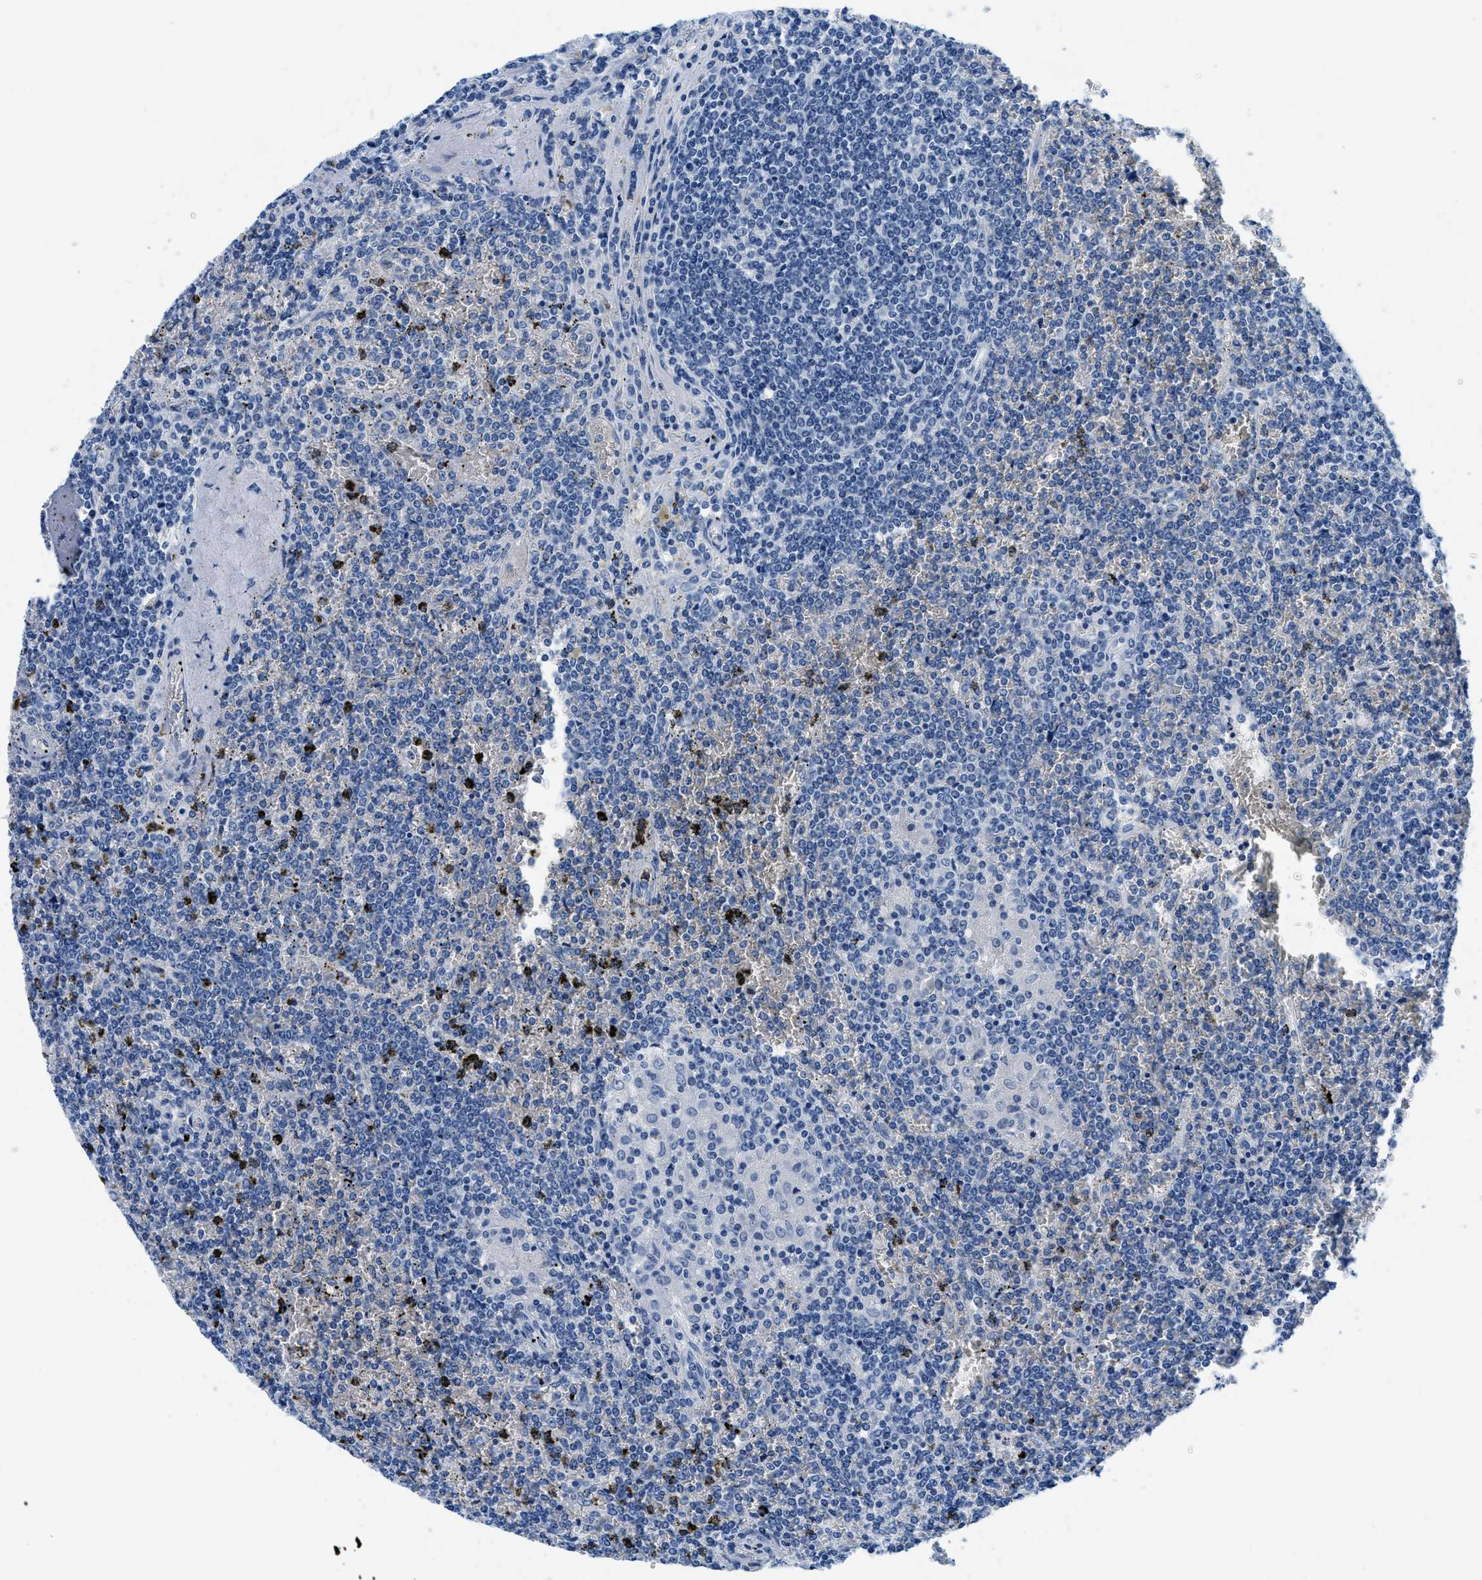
{"staining": {"intensity": "negative", "quantity": "none", "location": "none"}, "tissue": "lymphoma", "cell_type": "Tumor cells", "image_type": "cancer", "snomed": [{"axis": "morphology", "description": "Malignant lymphoma, non-Hodgkin's type, Low grade"}, {"axis": "topography", "description": "Spleen"}], "caption": "Tumor cells show no significant protein expression in lymphoma. Brightfield microscopy of immunohistochemistry stained with DAB (3,3'-diaminobenzidine) (brown) and hematoxylin (blue), captured at high magnification.", "gene": "GSTM3", "patient": {"sex": "female", "age": 19}}